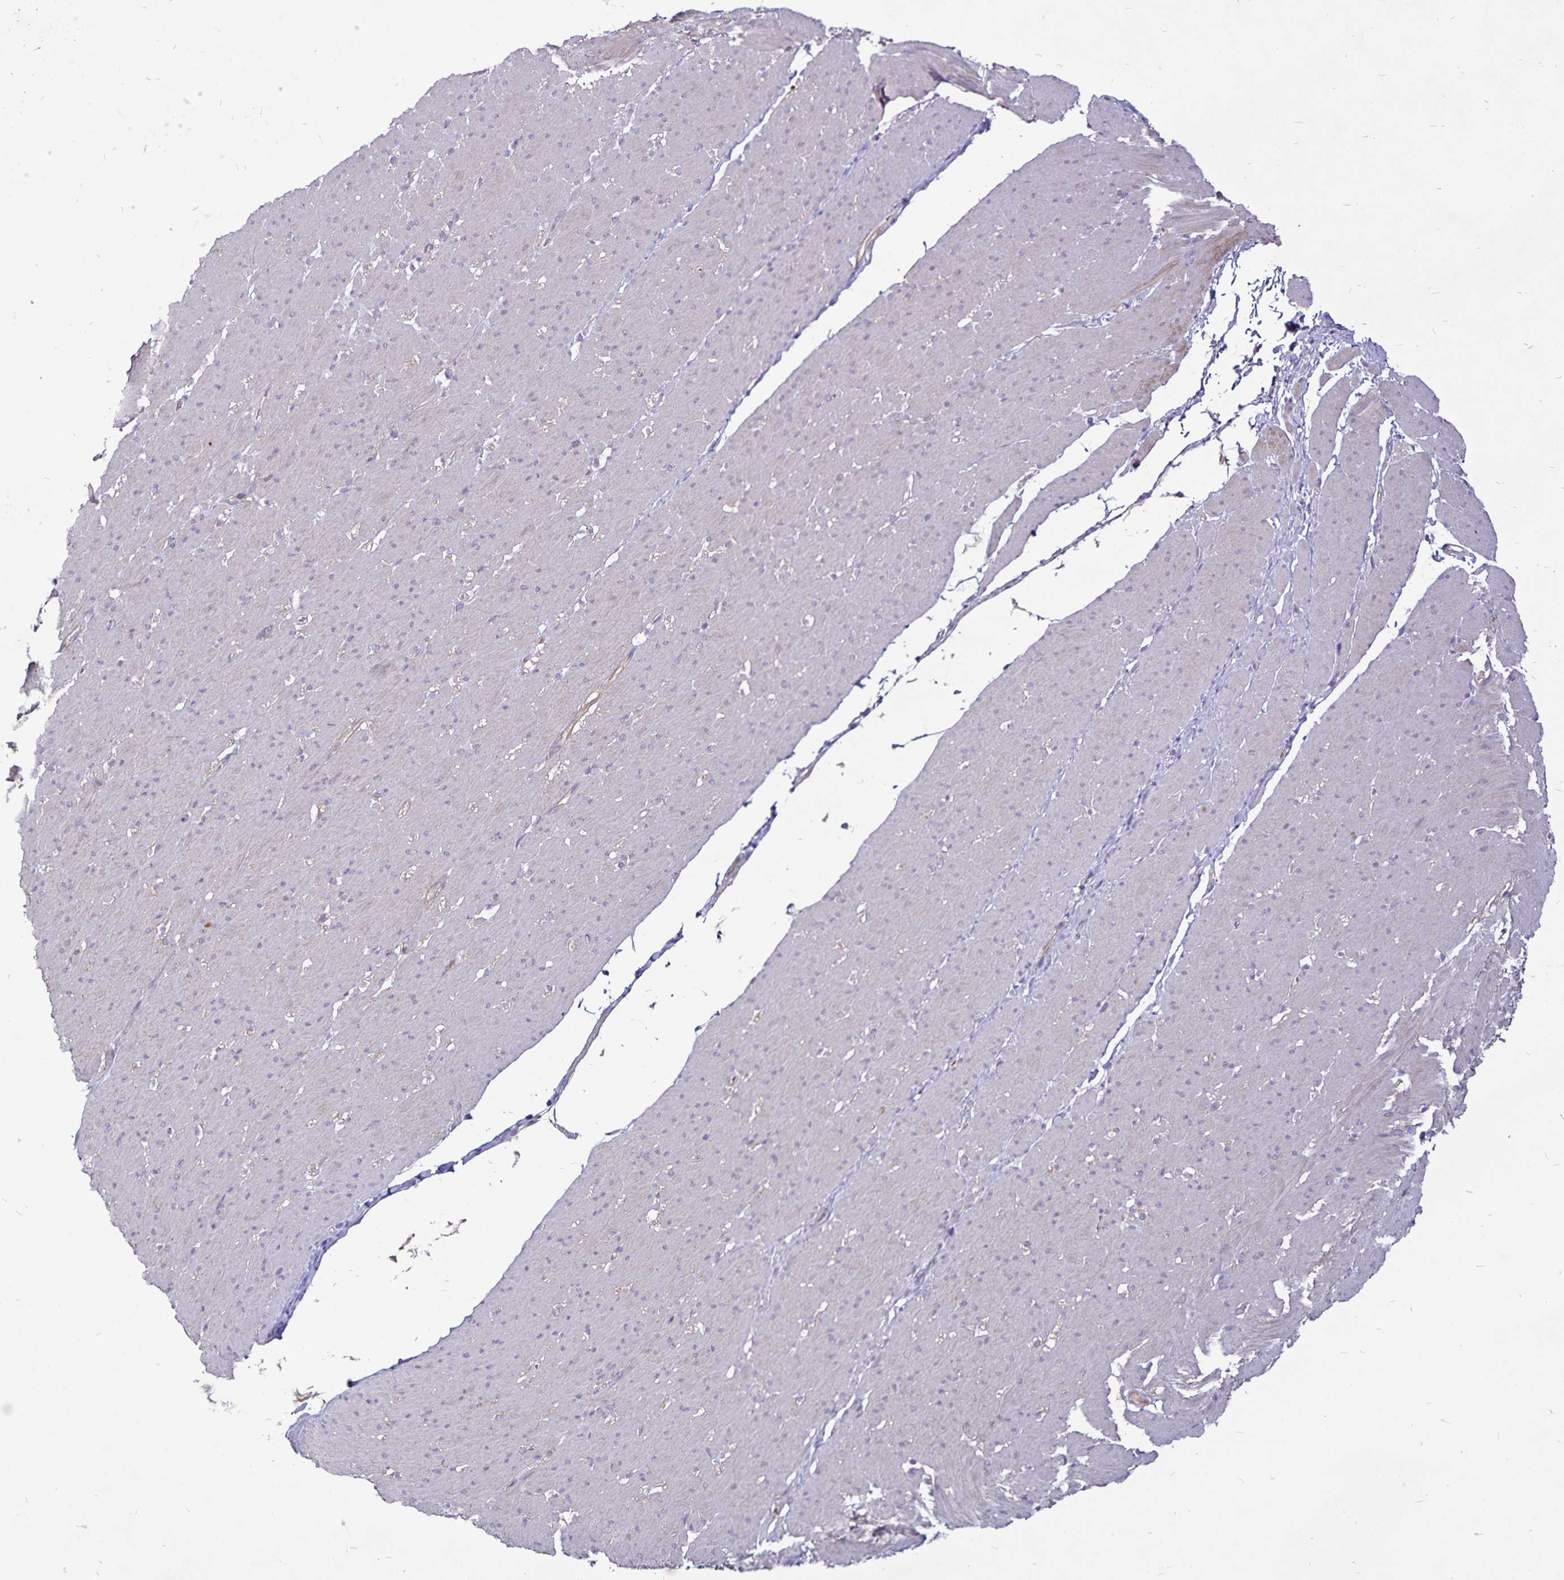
{"staining": {"intensity": "weak", "quantity": "<25%", "location": "cytoplasmic/membranous"}, "tissue": "smooth muscle", "cell_type": "Smooth muscle cells", "image_type": "normal", "snomed": [{"axis": "morphology", "description": "Normal tissue, NOS"}, {"axis": "topography", "description": "Smooth muscle"}, {"axis": "topography", "description": "Rectum"}], "caption": "IHC histopathology image of normal smooth muscle stained for a protein (brown), which reveals no positivity in smooth muscle cells. (Stains: DAB (3,3'-diaminobenzidine) immunohistochemistry with hematoxylin counter stain, Microscopy: brightfield microscopy at high magnification).", "gene": "GNG12", "patient": {"sex": "male", "age": 53}}